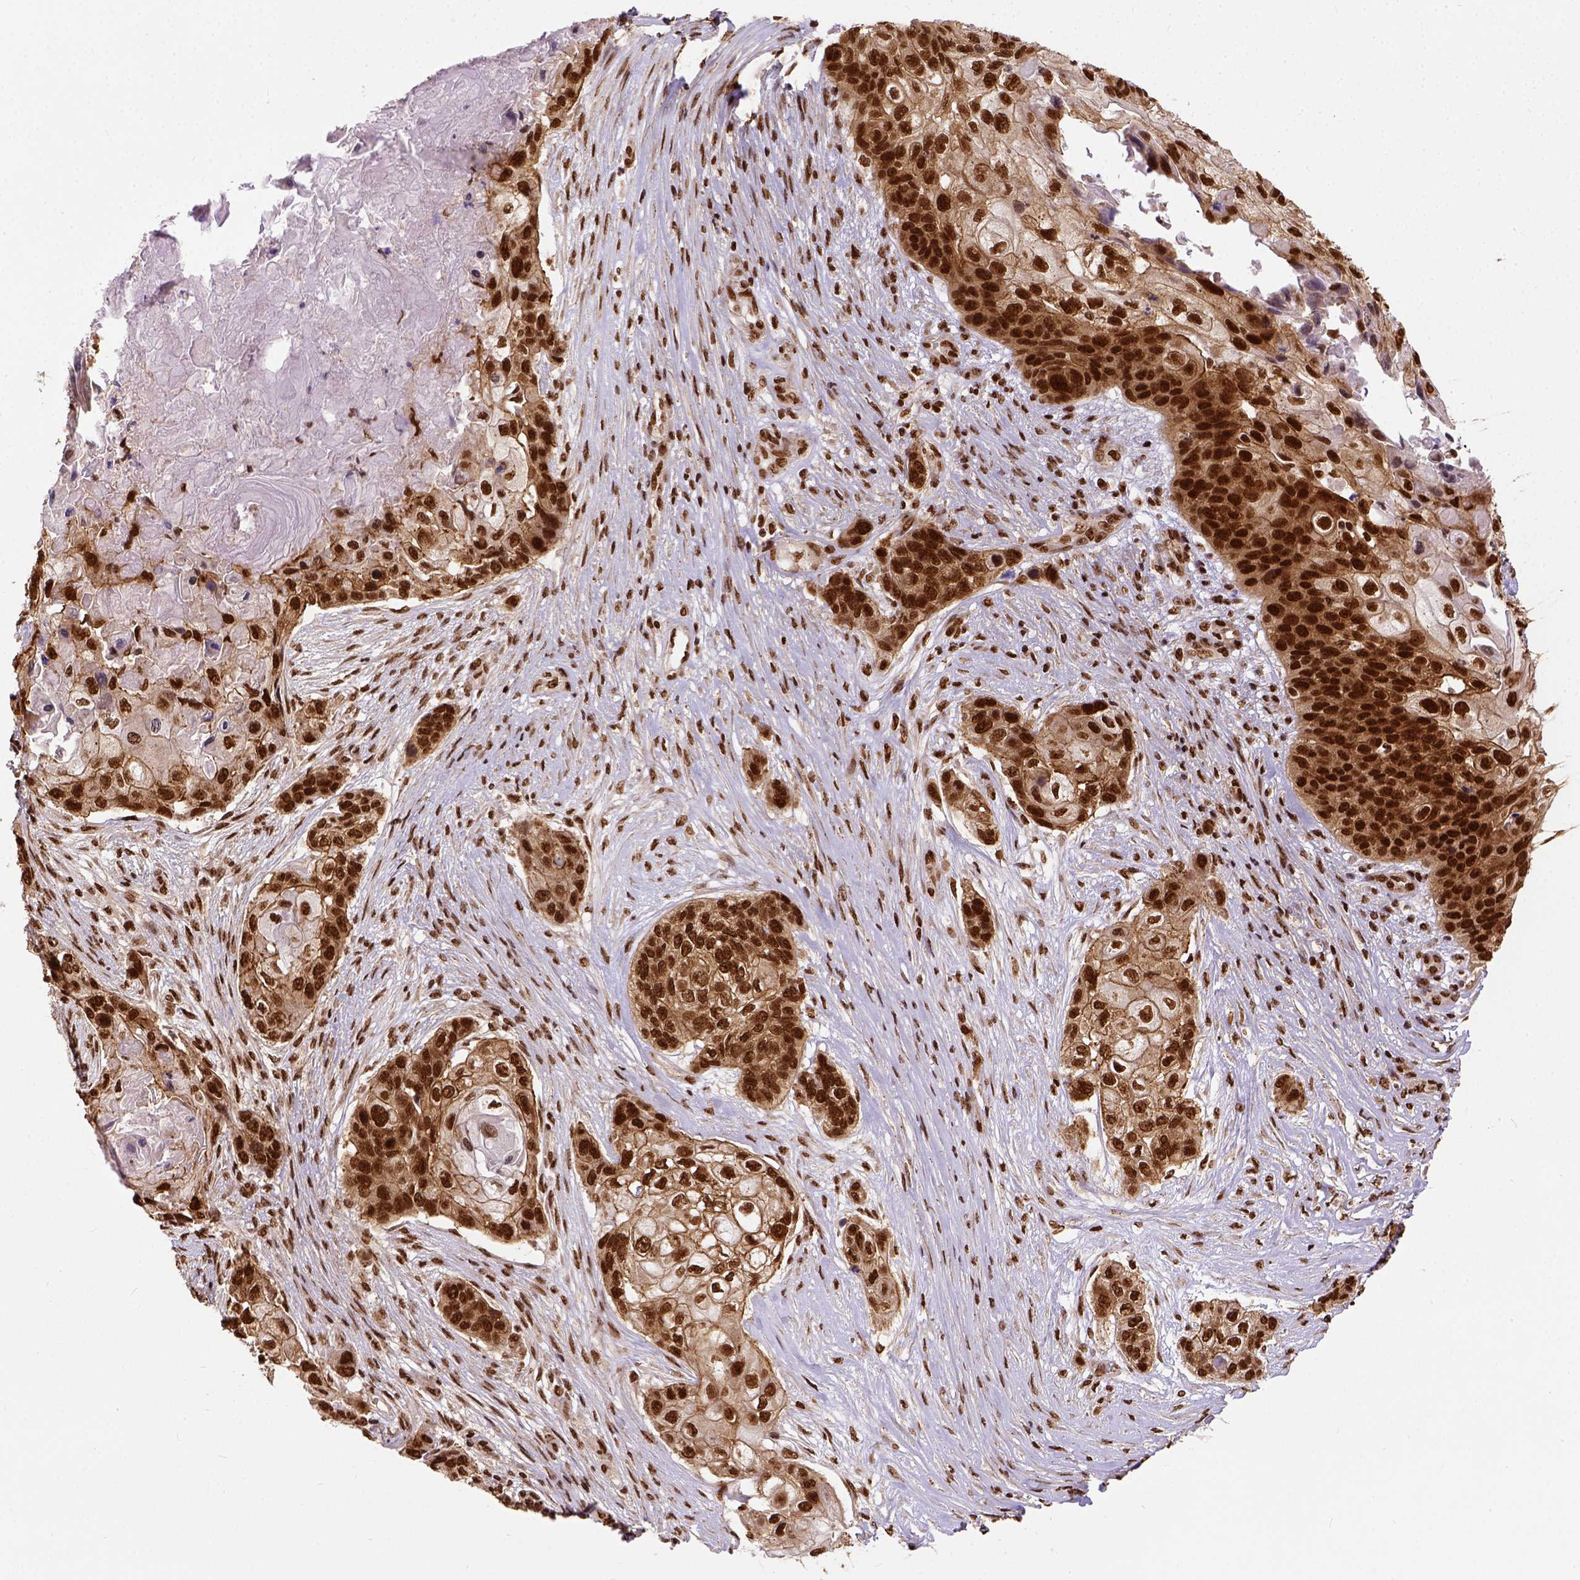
{"staining": {"intensity": "strong", "quantity": ">75%", "location": "nuclear"}, "tissue": "lung cancer", "cell_type": "Tumor cells", "image_type": "cancer", "snomed": [{"axis": "morphology", "description": "Squamous cell carcinoma, NOS"}, {"axis": "topography", "description": "Lung"}], "caption": "A brown stain highlights strong nuclear staining of a protein in squamous cell carcinoma (lung) tumor cells.", "gene": "NACC1", "patient": {"sex": "male", "age": 69}}